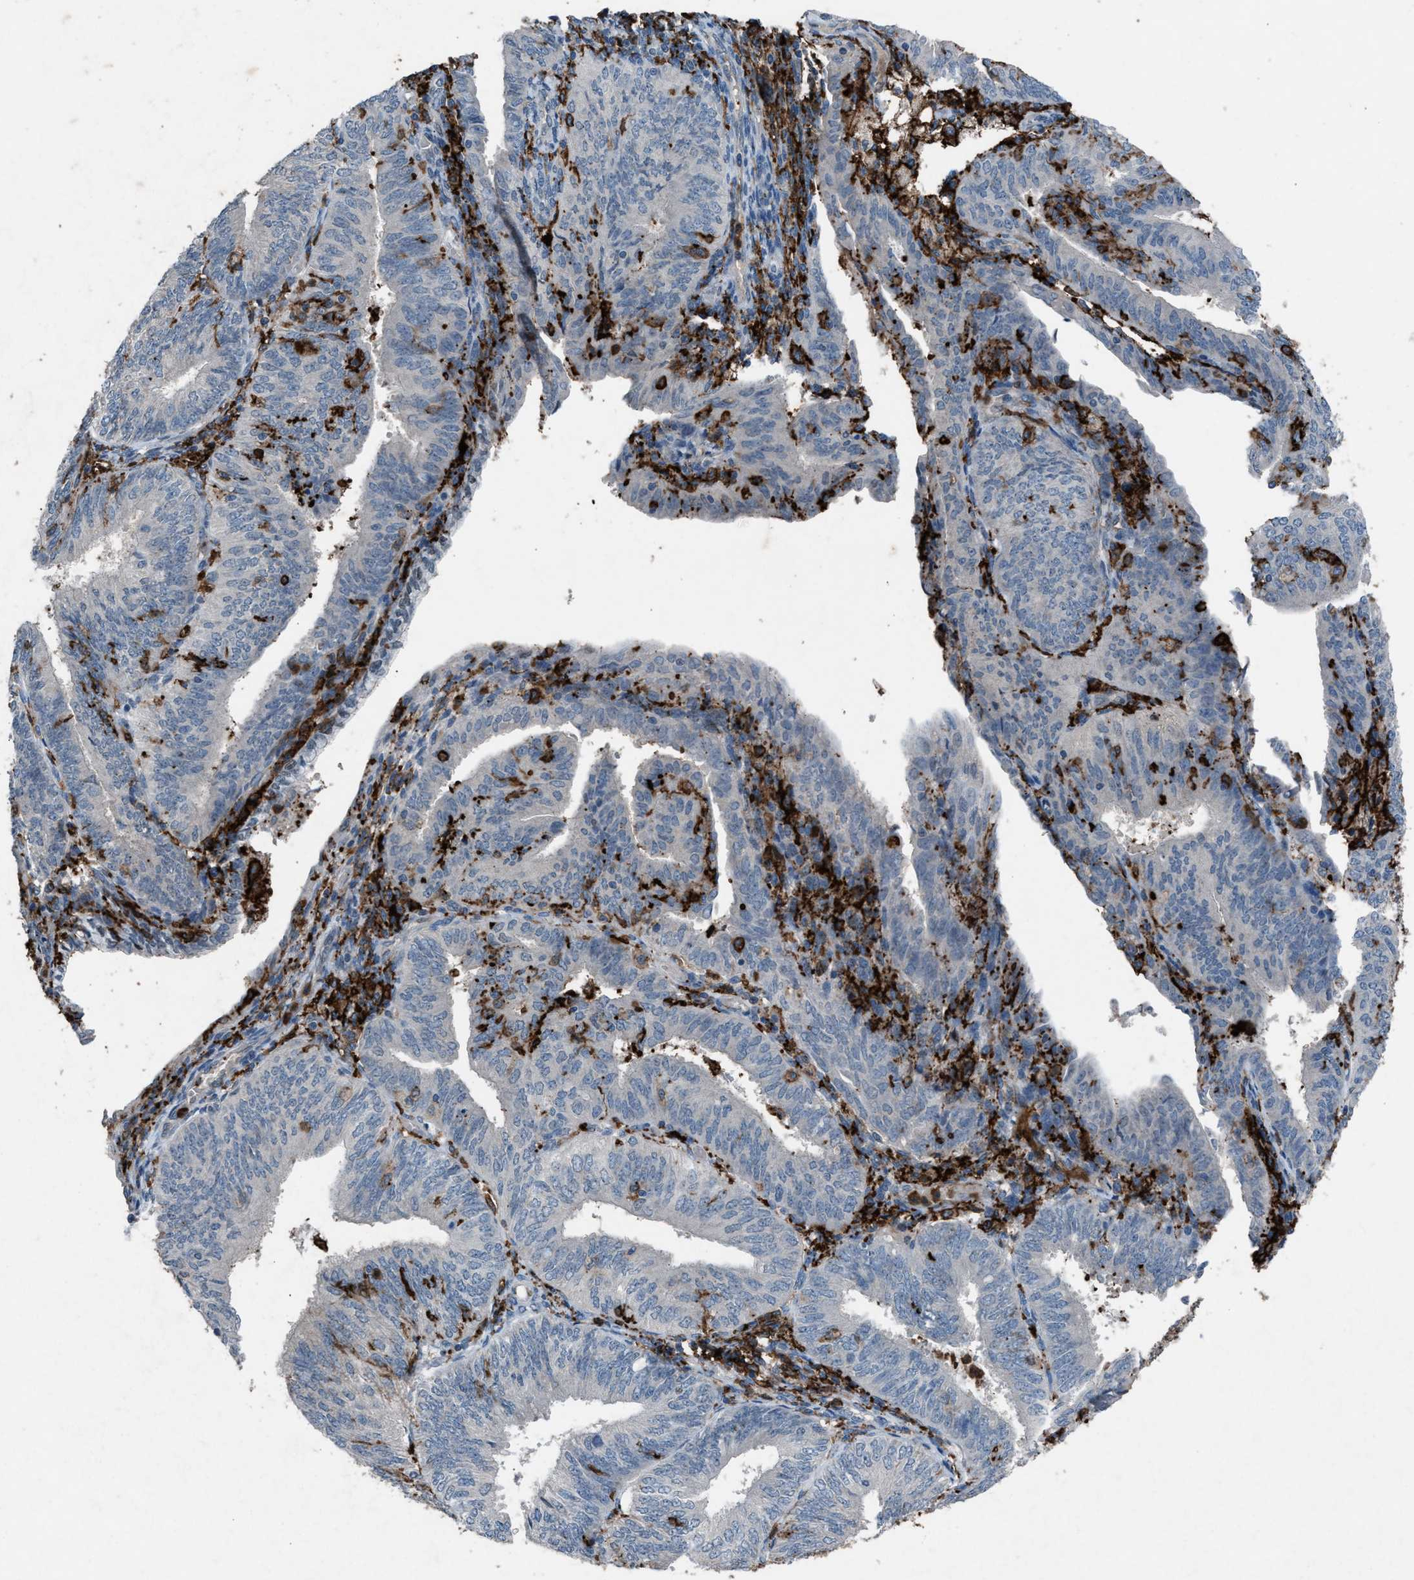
{"staining": {"intensity": "negative", "quantity": "none", "location": "none"}, "tissue": "endometrial cancer", "cell_type": "Tumor cells", "image_type": "cancer", "snomed": [{"axis": "morphology", "description": "Adenocarcinoma, NOS"}, {"axis": "topography", "description": "Endometrium"}], "caption": "This is an immunohistochemistry photomicrograph of human adenocarcinoma (endometrial). There is no expression in tumor cells.", "gene": "FCER1G", "patient": {"sex": "female", "age": 58}}